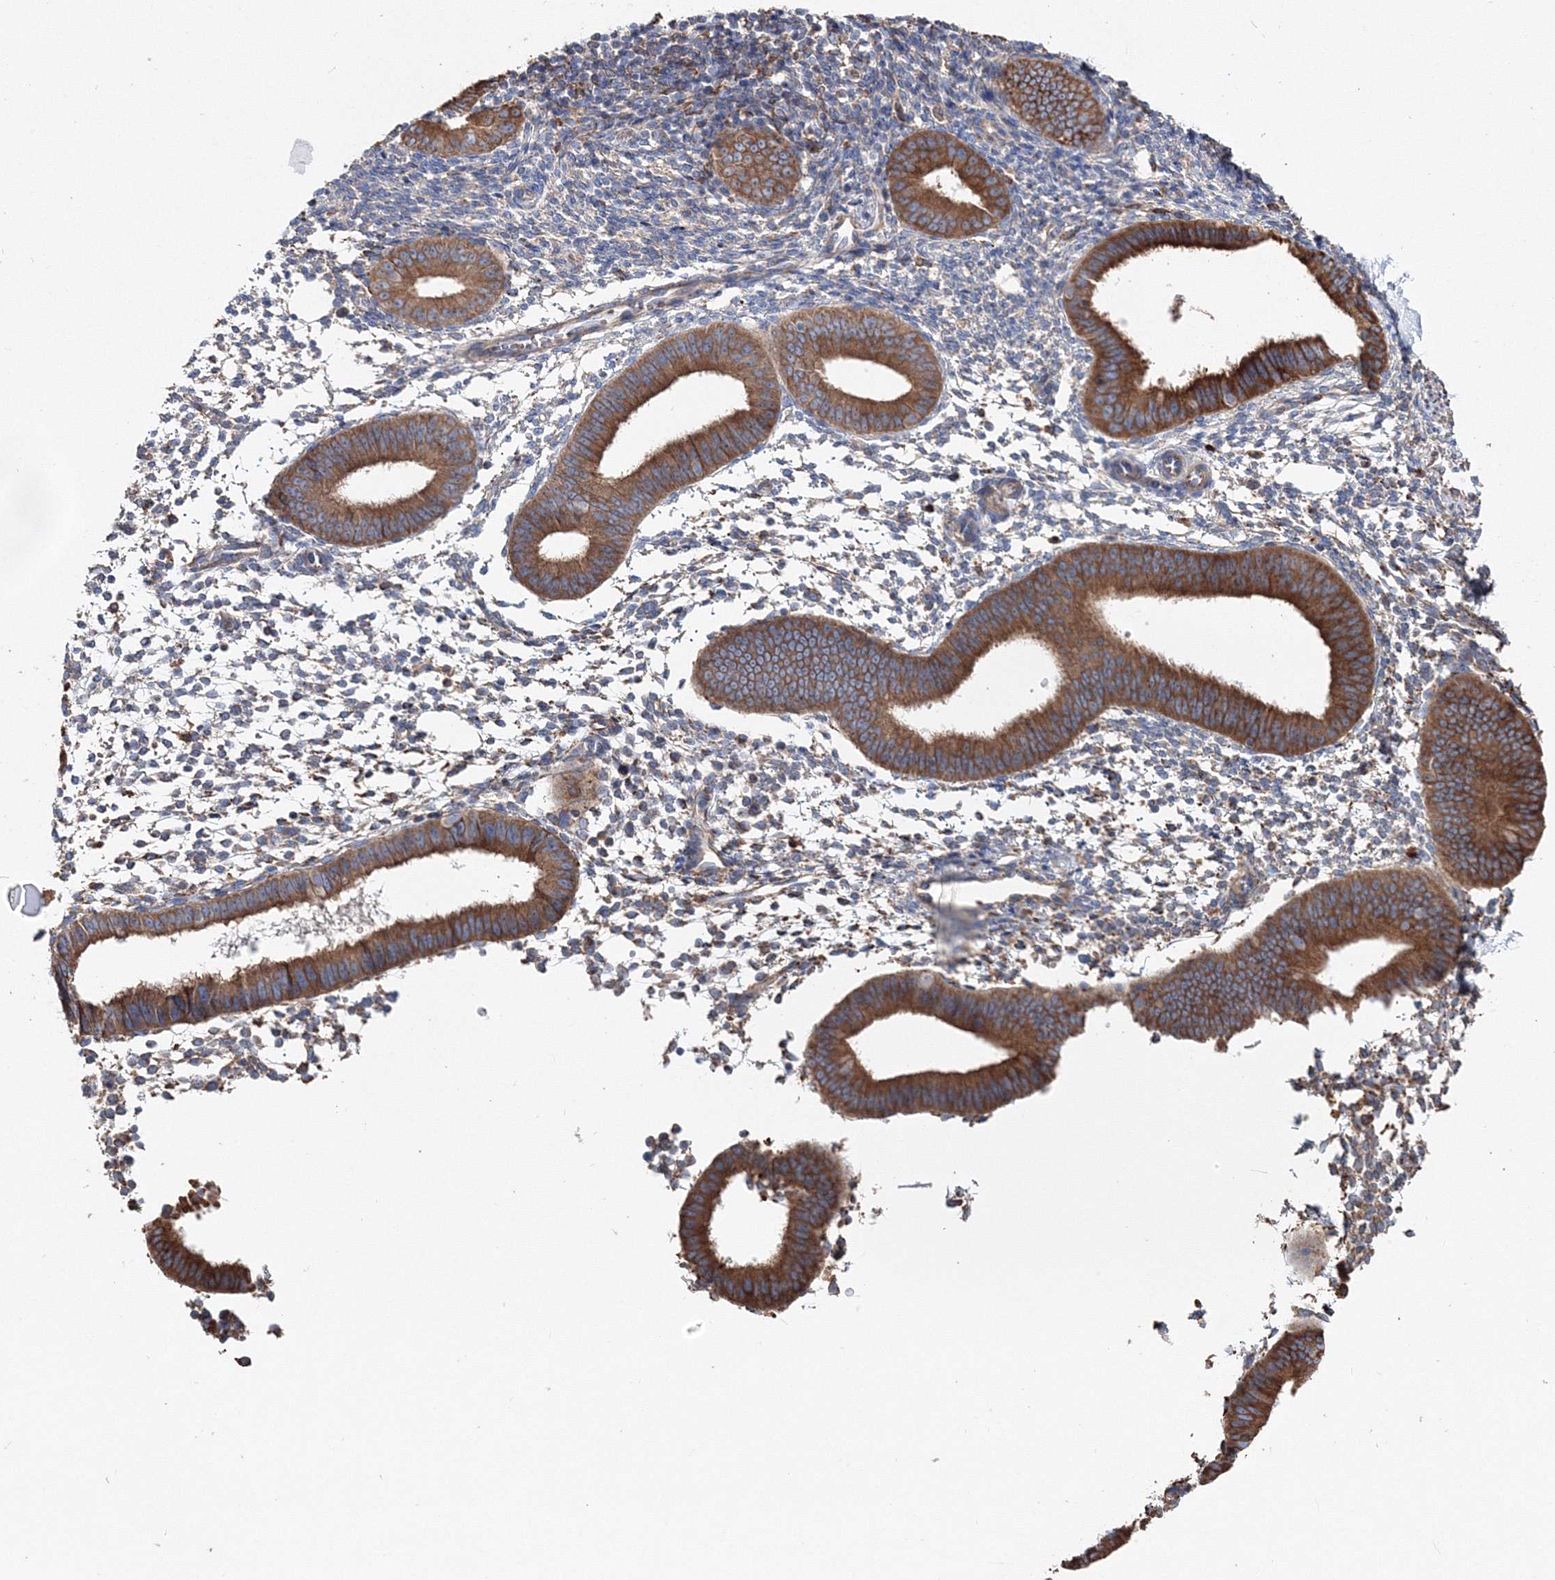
{"staining": {"intensity": "negative", "quantity": "none", "location": "none"}, "tissue": "endometrium", "cell_type": "Cells in endometrial stroma", "image_type": "normal", "snomed": [{"axis": "morphology", "description": "Normal tissue, NOS"}, {"axis": "topography", "description": "Uterus"}, {"axis": "topography", "description": "Endometrium"}], "caption": "High magnification brightfield microscopy of benign endometrium stained with DAB (brown) and counterstained with hematoxylin (blue): cells in endometrial stroma show no significant expression. (Stains: DAB (3,3'-diaminobenzidine) immunohistochemistry with hematoxylin counter stain, Microscopy: brightfield microscopy at high magnification).", "gene": "VPS8", "patient": {"sex": "female", "age": 48}}